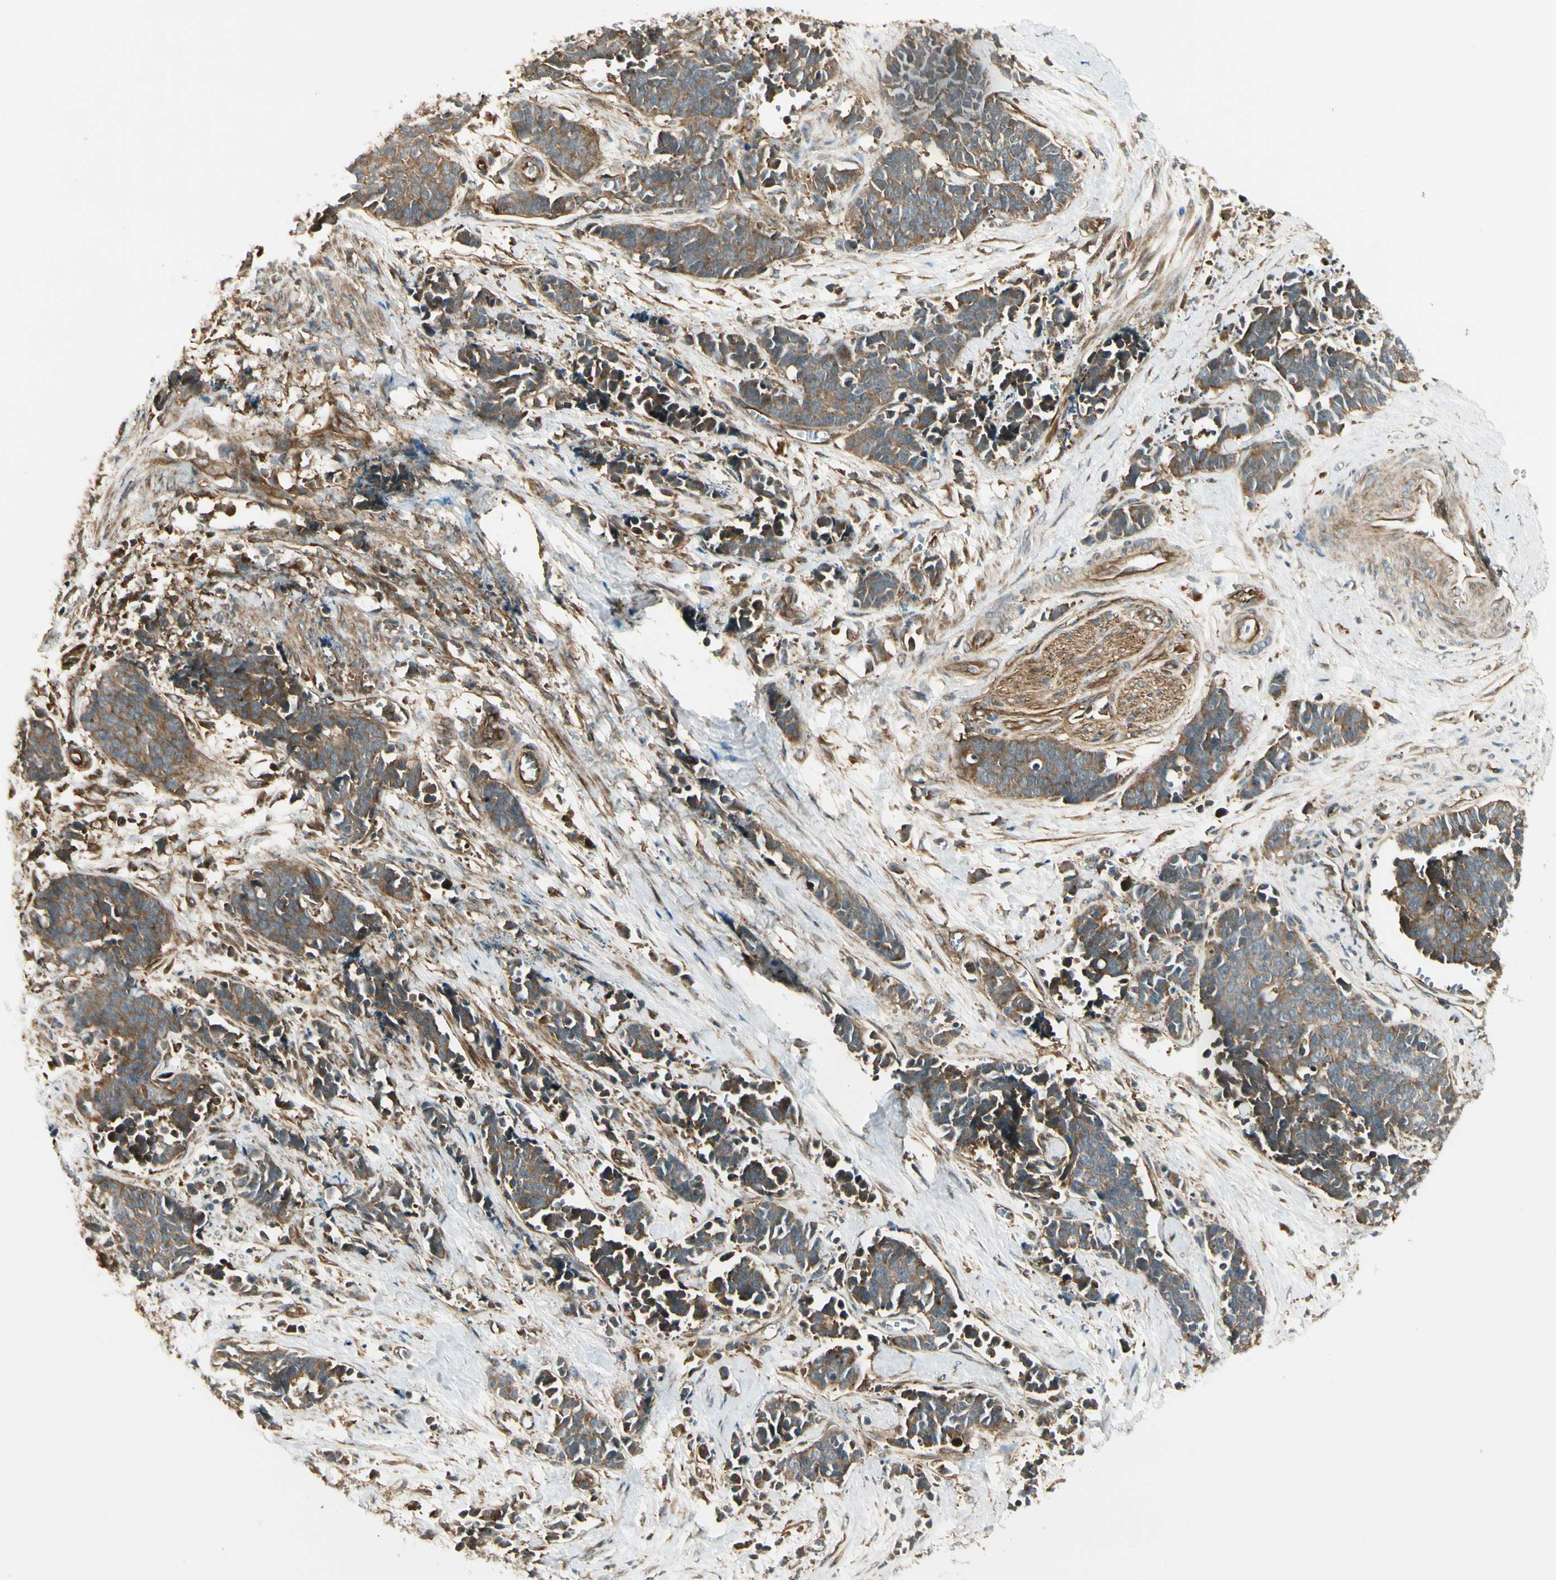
{"staining": {"intensity": "moderate", "quantity": ">75%", "location": "cytoplasmic/membranous"}, "tissue": "cervical cancer", "cell_type": "Tumor cells", "image_type": "cancer", "snomed": [{"axis": "morphology", "description": "Squamous cell carcinoma, NOS"}, {"axis": "topography", "description": "Cervix"}], "caption": "An immunohistochemistry (IHC) micrograph of neoplastic tissue is shown. Protein staining in brown shows moderate cytoplasmic/membranous positivity in cervical cancer (squamous cell carcinoma) within tumor cells.", "gene": "FKBP15", "patient": {"sex": "female", "age": 35}}